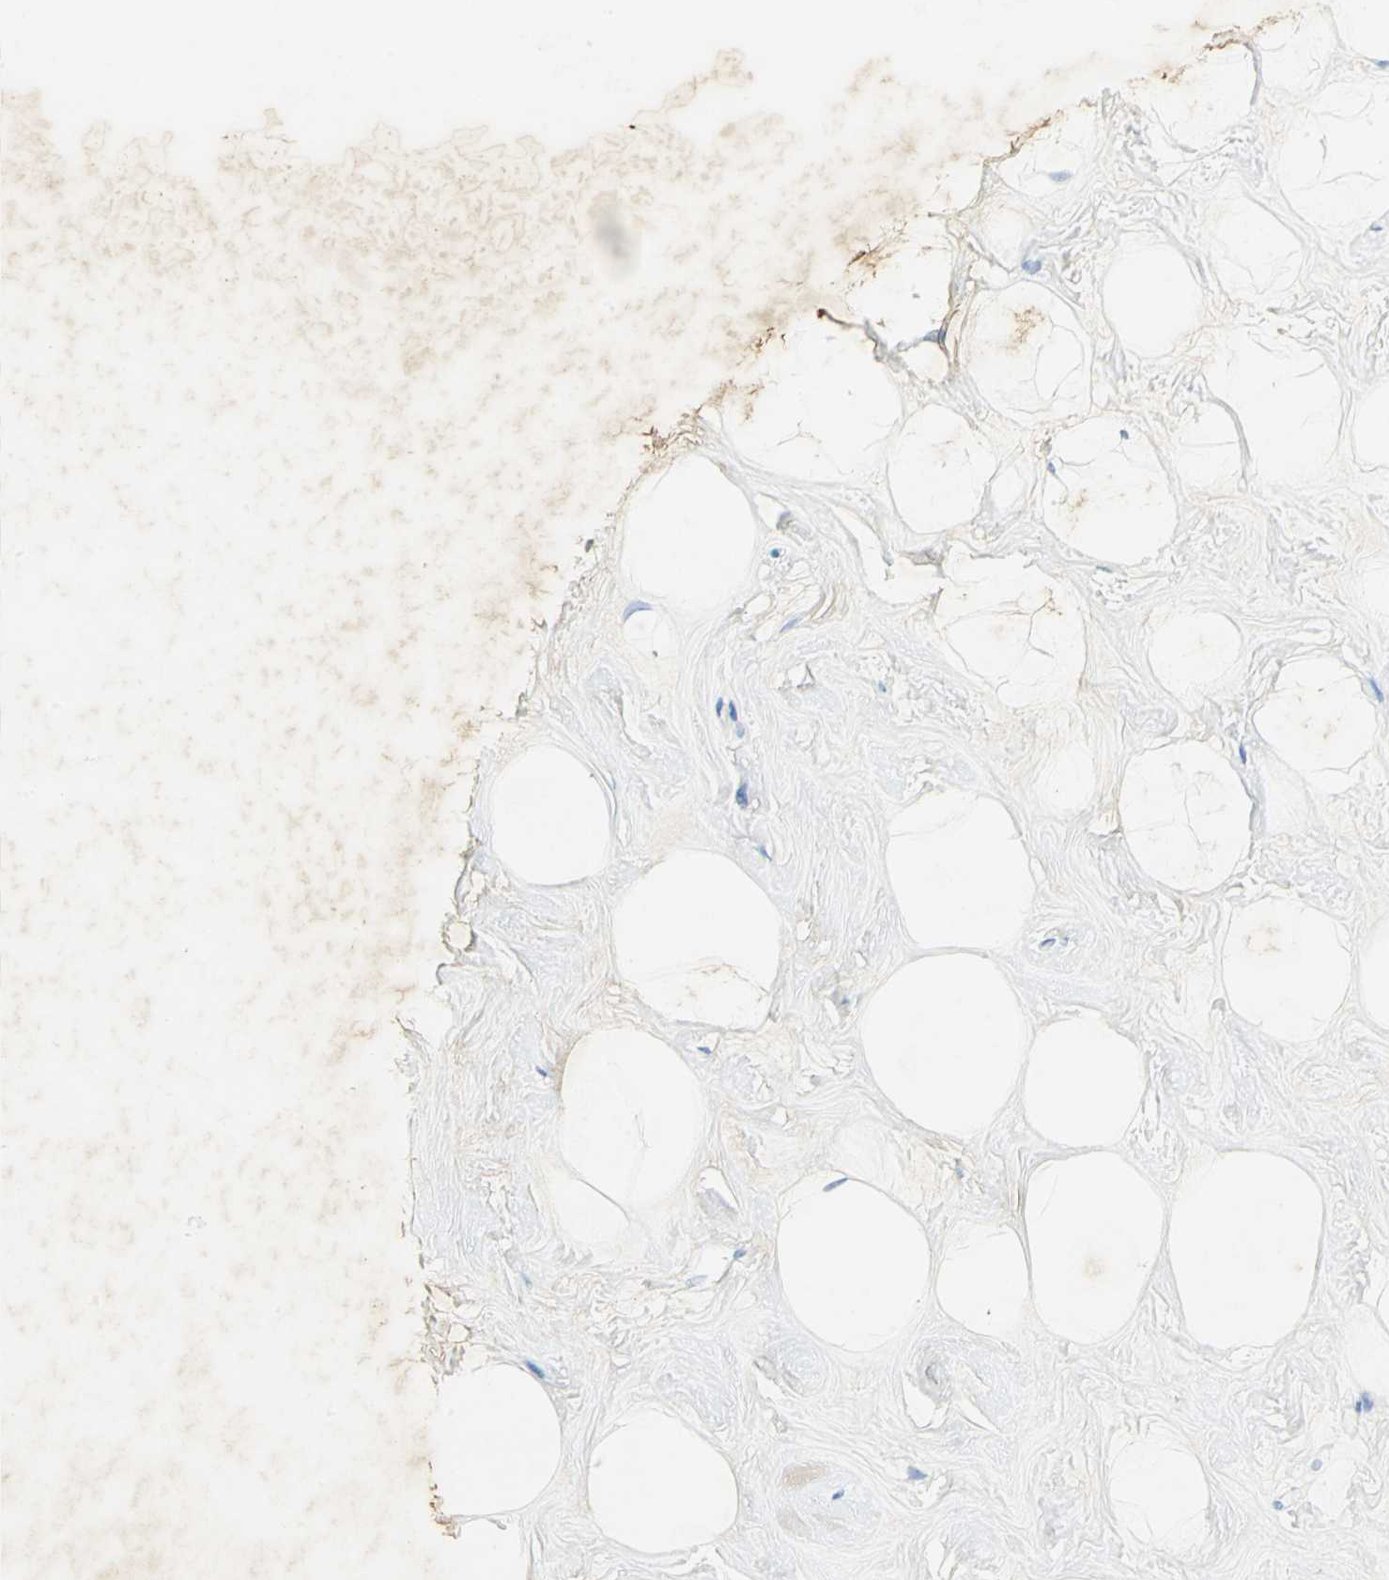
{"staining": {"intensity": "weak", "quantity": "<25%", "location": "cytoplasmic/membranous"}, "tissue": "breast", "cell_type": "Adipocytes", "image_type": "normal", "snomed": [{"axis": "morphology", "description": "Normal tissue, NOS"}, {"axis": "topography", "description": "Breast"}], "caption": "Human breast stained for a protein using IHC demonstrates no expression in adipocytes.", "gene": "ANXA4", "patient": {"sex": "female", "age": 23}}